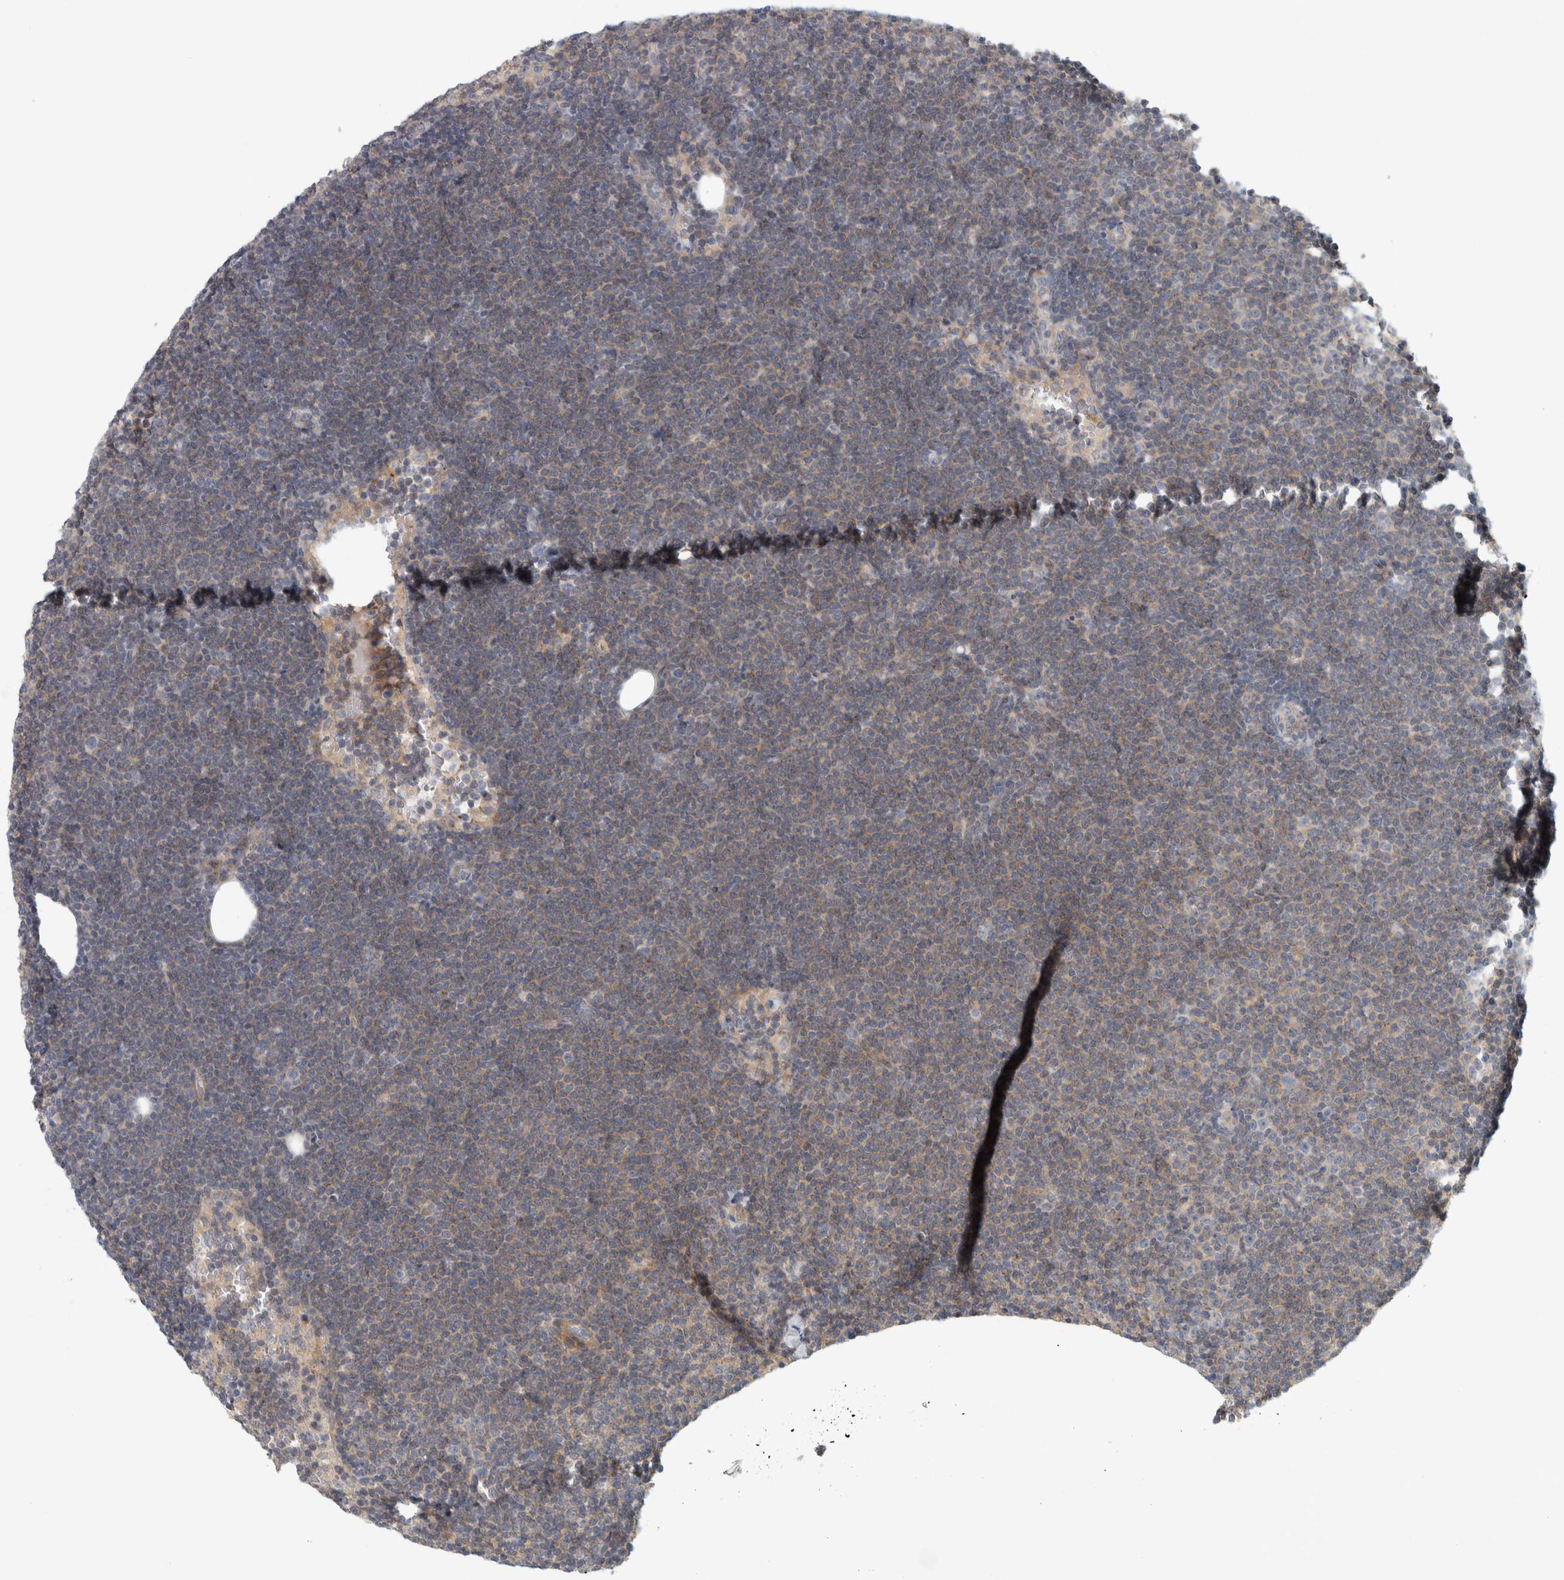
{"staining": {"intensity": "weak", "quantity": "<25%", "location": "cytoplasmic/membranous"}, "tissue": "lymphoma", "cell_type": "Tumor cells", "image_type": "cancer", "snomed": [{"axis": "morphology", "description": "Malignant lymphoma, non-Hodgkin's type, Low grade"}, {"axis": "topography", "description": "Lymph node"}], "caption": "Image shows no protein staining in tumor cells of low-grade malignant lymphoma, non-Hodgkin's type tissue.", "gene": "ZNF804B", "patient": {"sex": "female", "age": 53}}